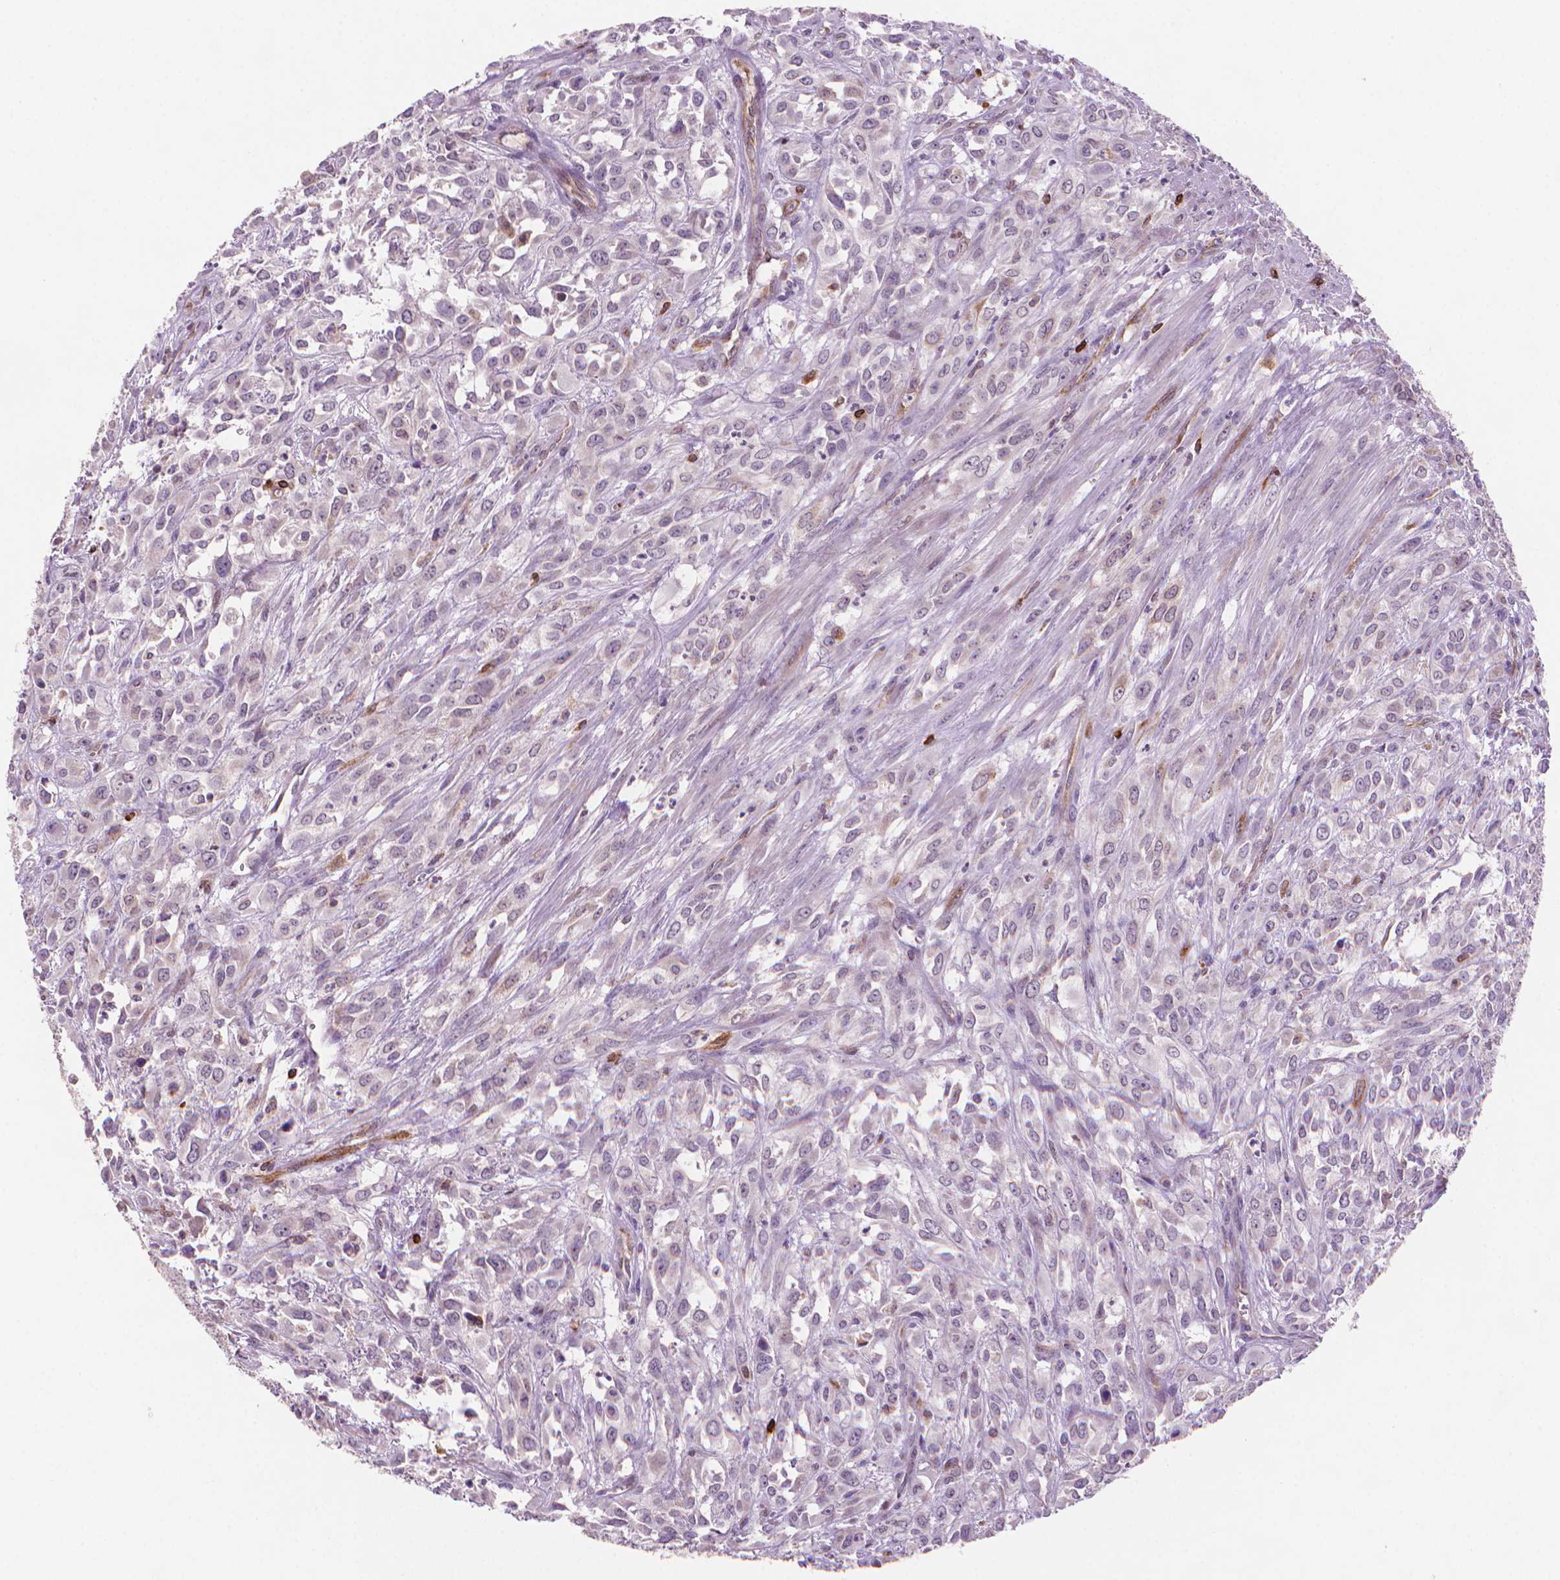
{"staining": {"intensity": "negative", "quantity": "none", "location": "none"}, "tissue": "urothelial cancer", "cell_type": "Tumor cells", "image_type": "cancer", "snomed": [{"axis": "morphology", "description": "Urothelial carcinoma, High grade"}, {"axis": "topography", "description": "Urinary bladder"}], "caption": "Photomicrograph shows no significant protein positivity in tumor cells of urothelial cancer.", "gene": "BCL2", "patient": {"sex": "male", "age": 67}}